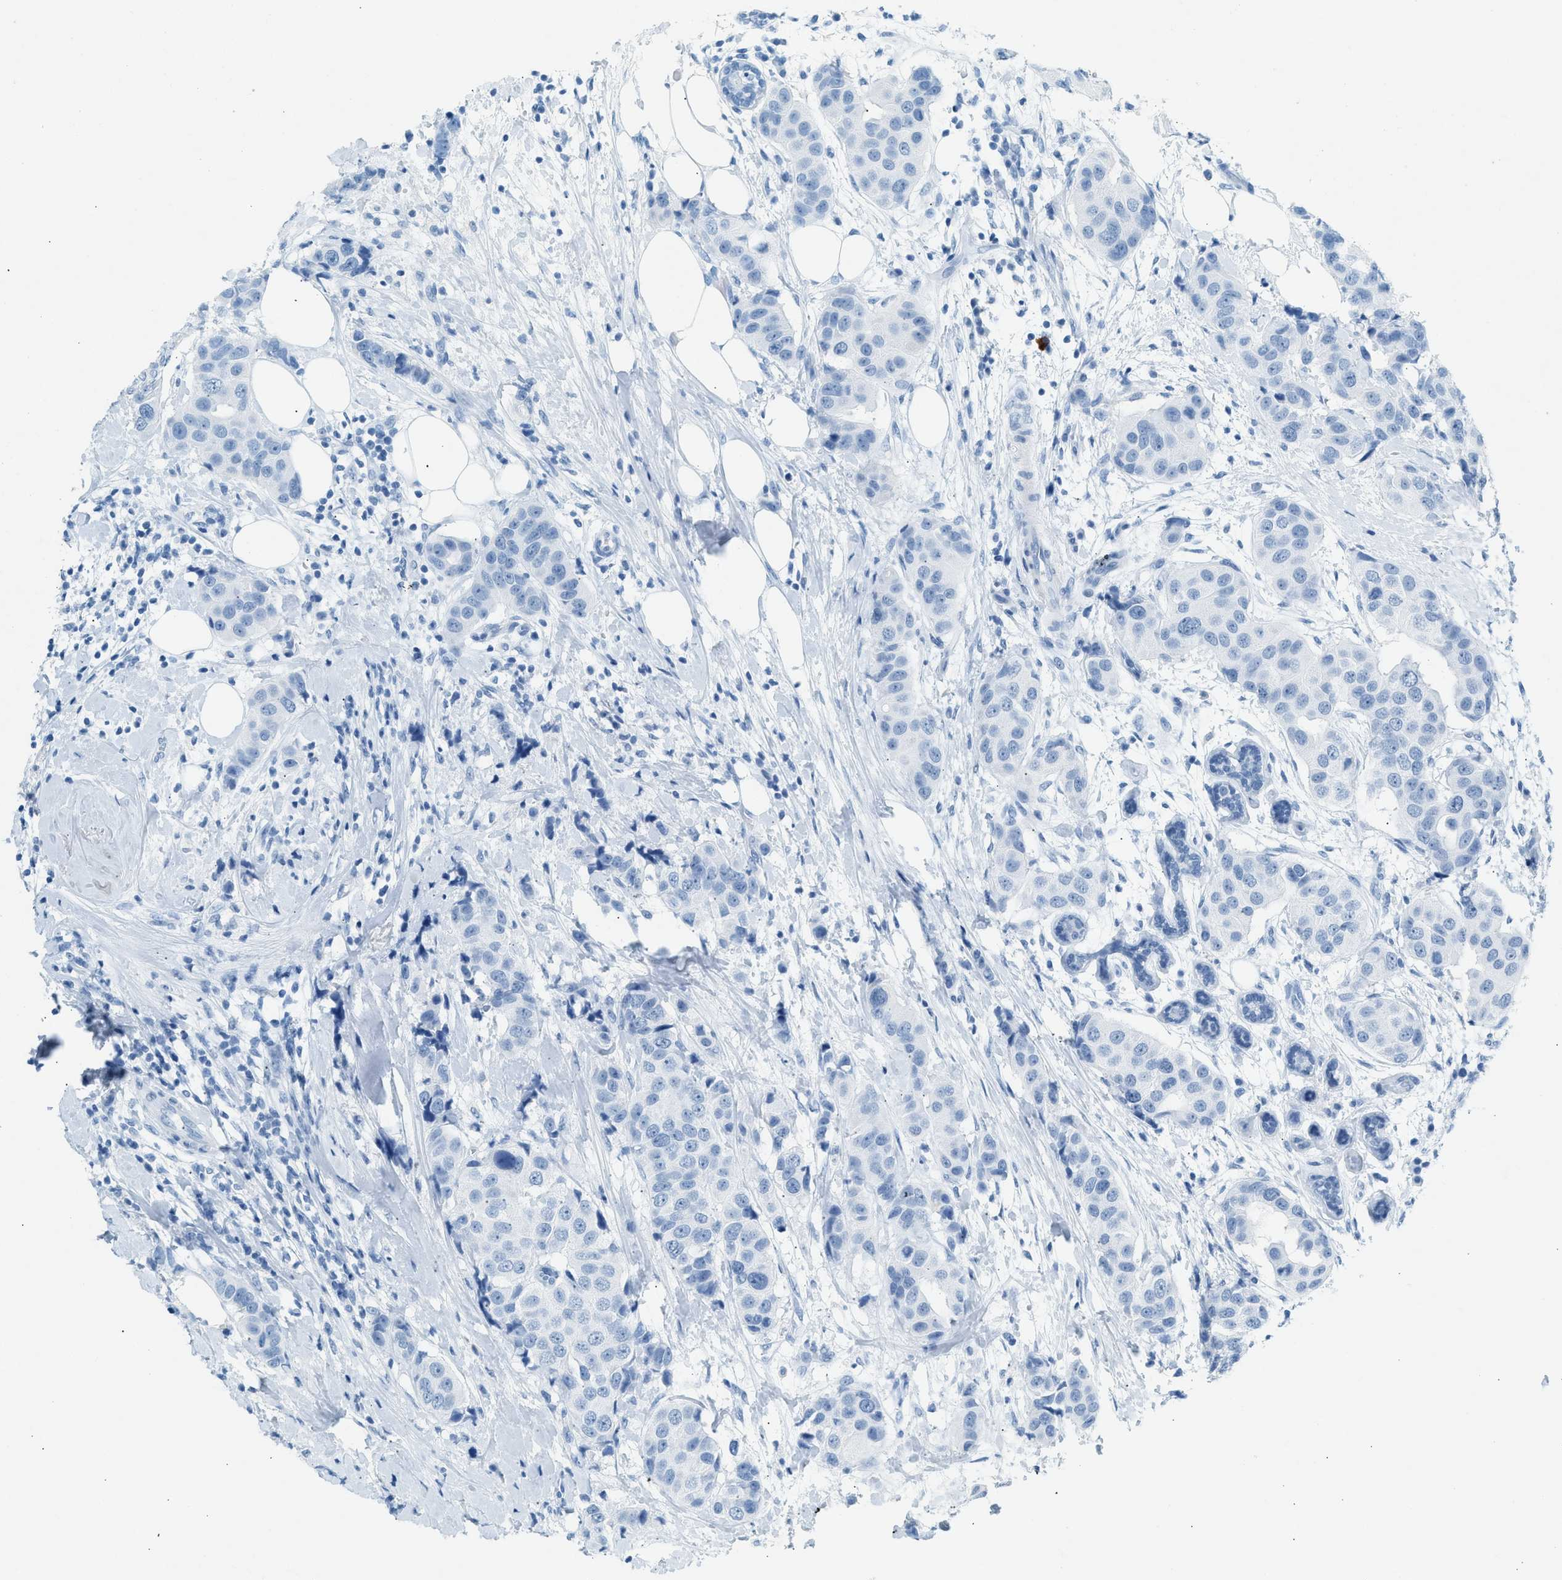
{"staining": {"intensity": "negative", "quantity": "none", "location": "none"}, "tissue": "breast cancer", "cell_type": "Tumor cells", "image_type": "cancer", "snomed": [{"axis": "morphology", "description": "Normal tissue, NOS"}, {"axis": "morphology", "description": "Duct carcinoma"}, {"axis": "topography", "description": "Breast"}], "caption": "Breast cancer (intraductal carcinoma) was stained to show a protein in brown. There is no significant staining in tumor cells.", "gene": "HHATL", "patient": {"sex": "female", "age": 39}}